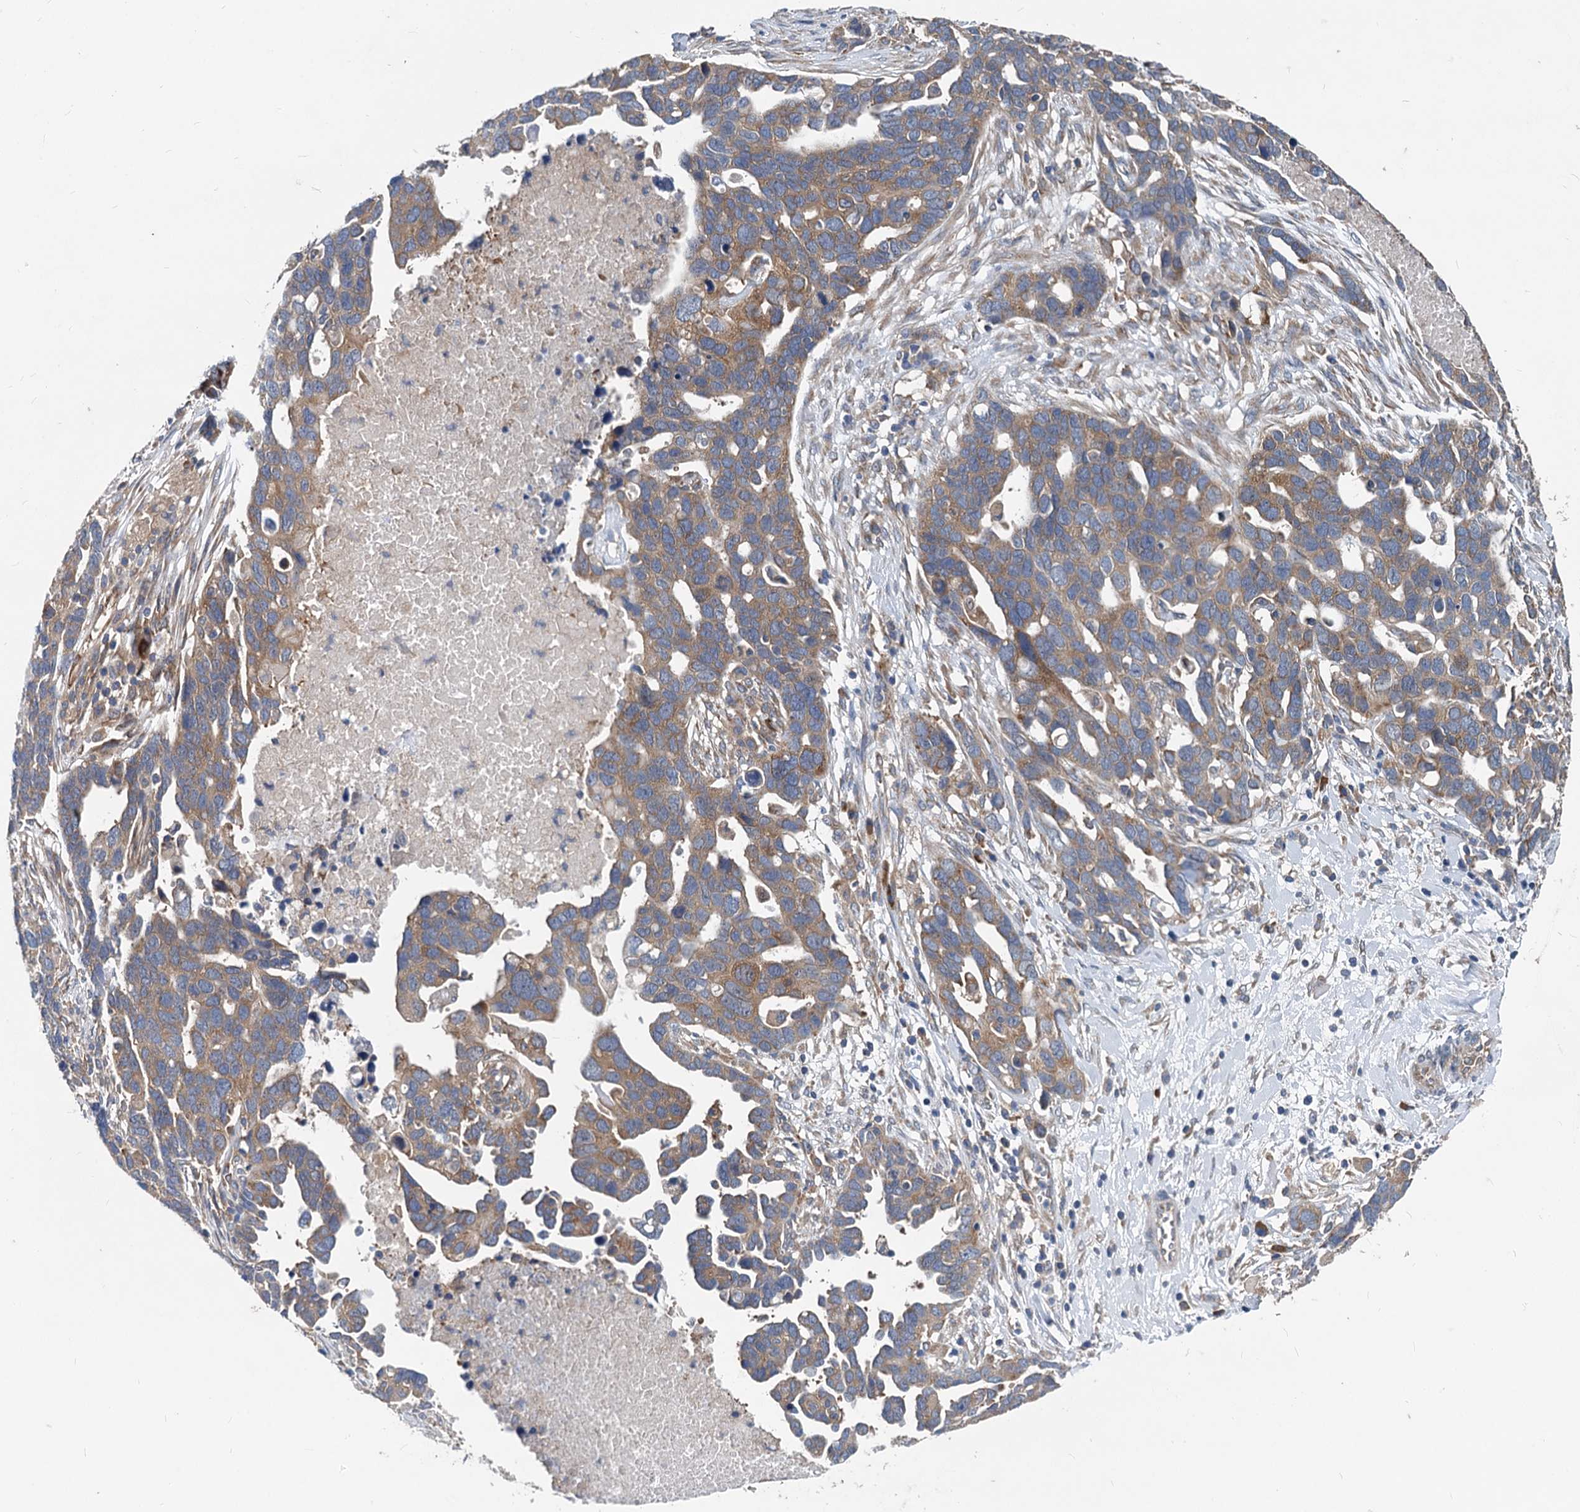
{"staining": {"intensity": "moderate", "quantity": ">75%", "location": "cytoplasmic/membranous"}, "tissue": "ovarian cancer", "cell_type": "Tumor cells", "image_type": "cancer", "snomed": [{"axis": "morphology", "description": "Cystadenocarcinoma, serous, NOS"}, {"axis": "topography", "description": "Ovary"}], "caption": "Protein staining of ovarian cancer (serous cystadenocarcinoma) tissue displays moderate cytoplasmic/membranous expression in approximately >75% of tumor cells.", "gene": "EIF2B2", "patient": {"sex": "female", "age": 54}}